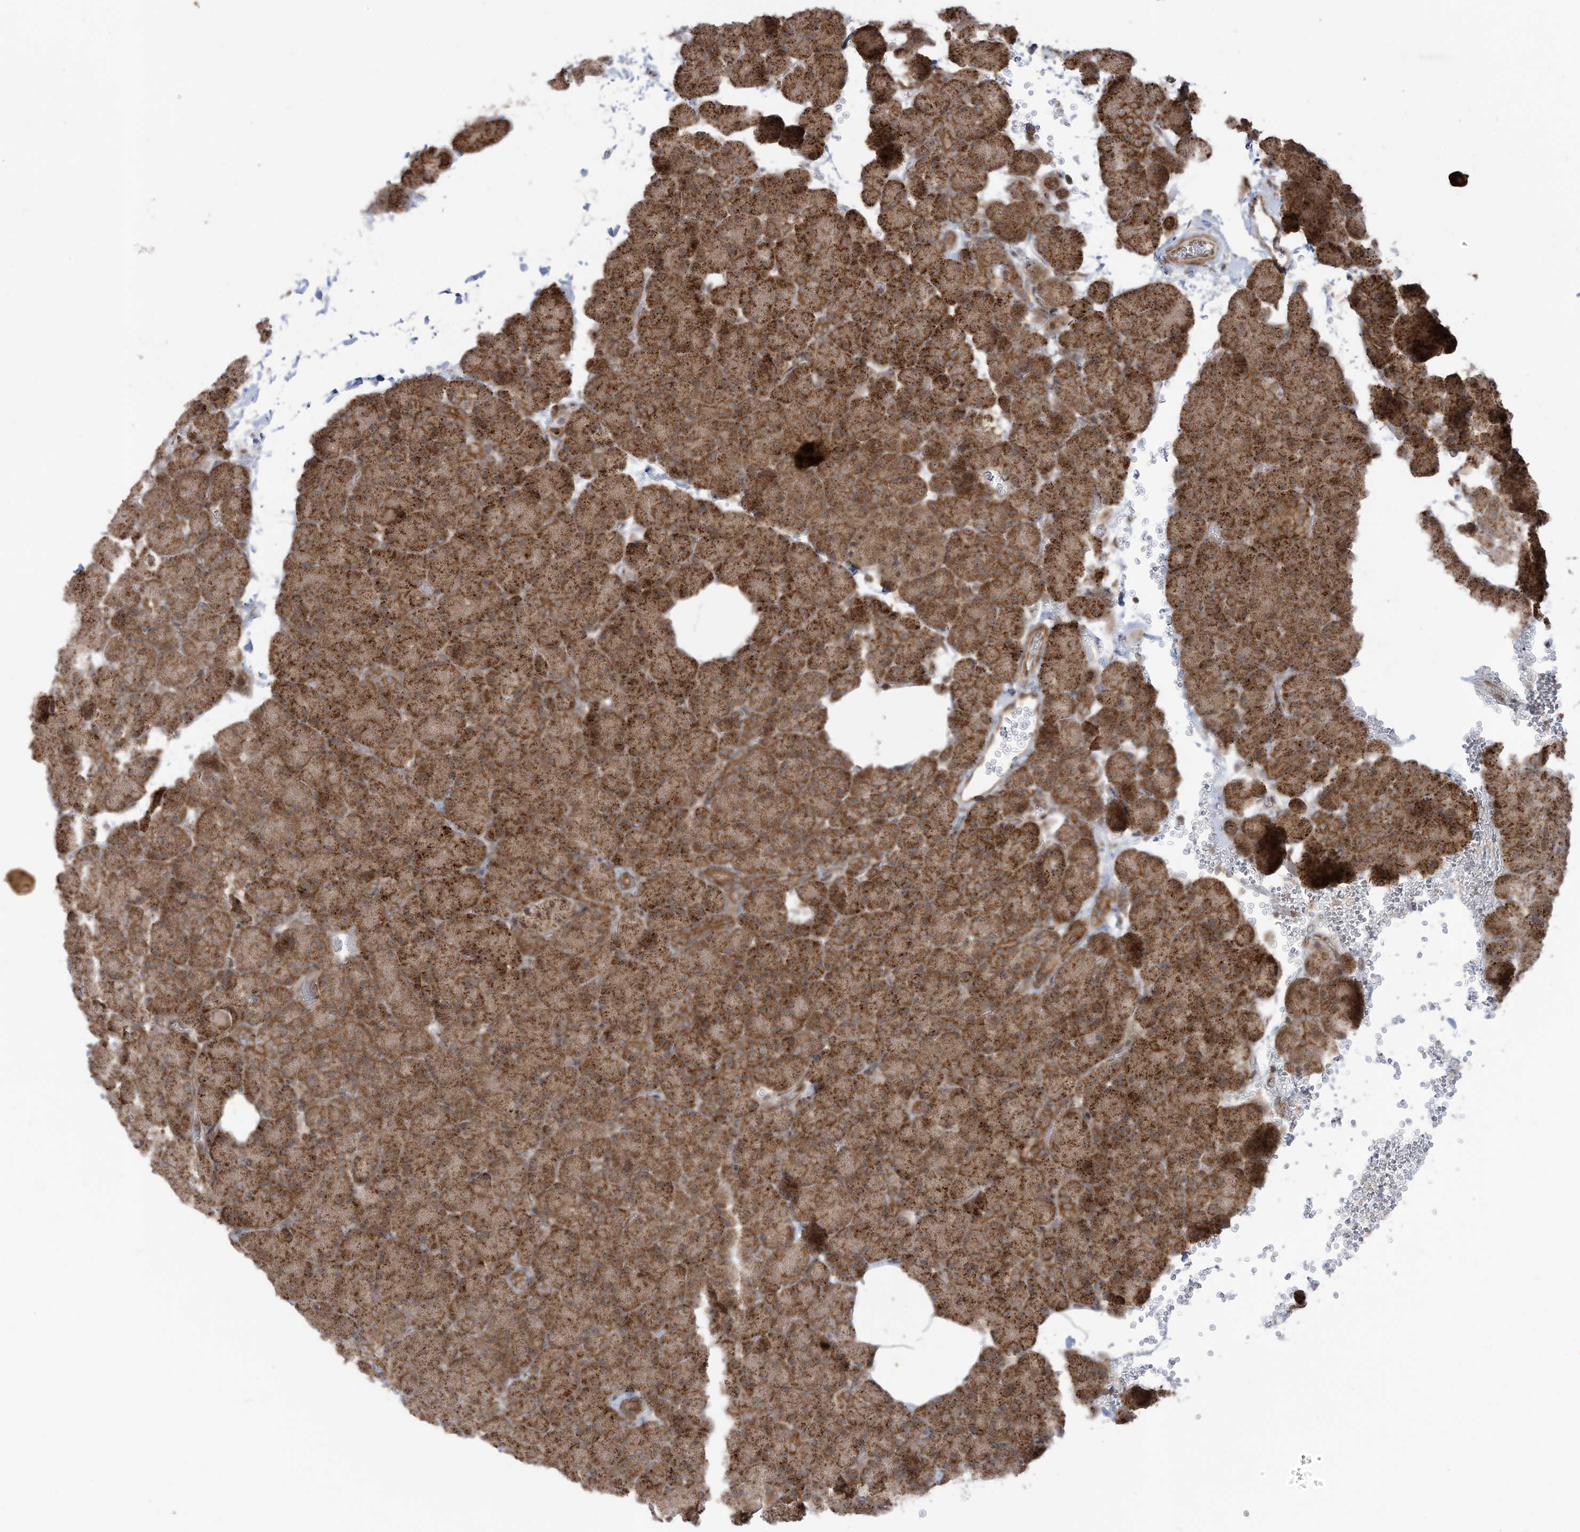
{"staining": {"intensity": "moderate", "quantity": ">75%", "location": "cytoplasmic/membranous"}, "tissue": "pancreas", "cell_type": "Exocrine glandular cells", "image_type": "normal", "snomed": [{"axis": "morphology", "description": "Normal tissue, NOS"}, {"axis": "morphology", "description": "Carcinoid, malignant, NOS"}, {"axis": "topography", "description": "Pancreas"}], "caption": "A photomicrograph of human pancreas stained for a protein shows moderate cytoplasmic/membranous brown staining in exocrine glandular cells.", "gene": "TRIM67", "patient": {"sex": "female", "age": 35}}